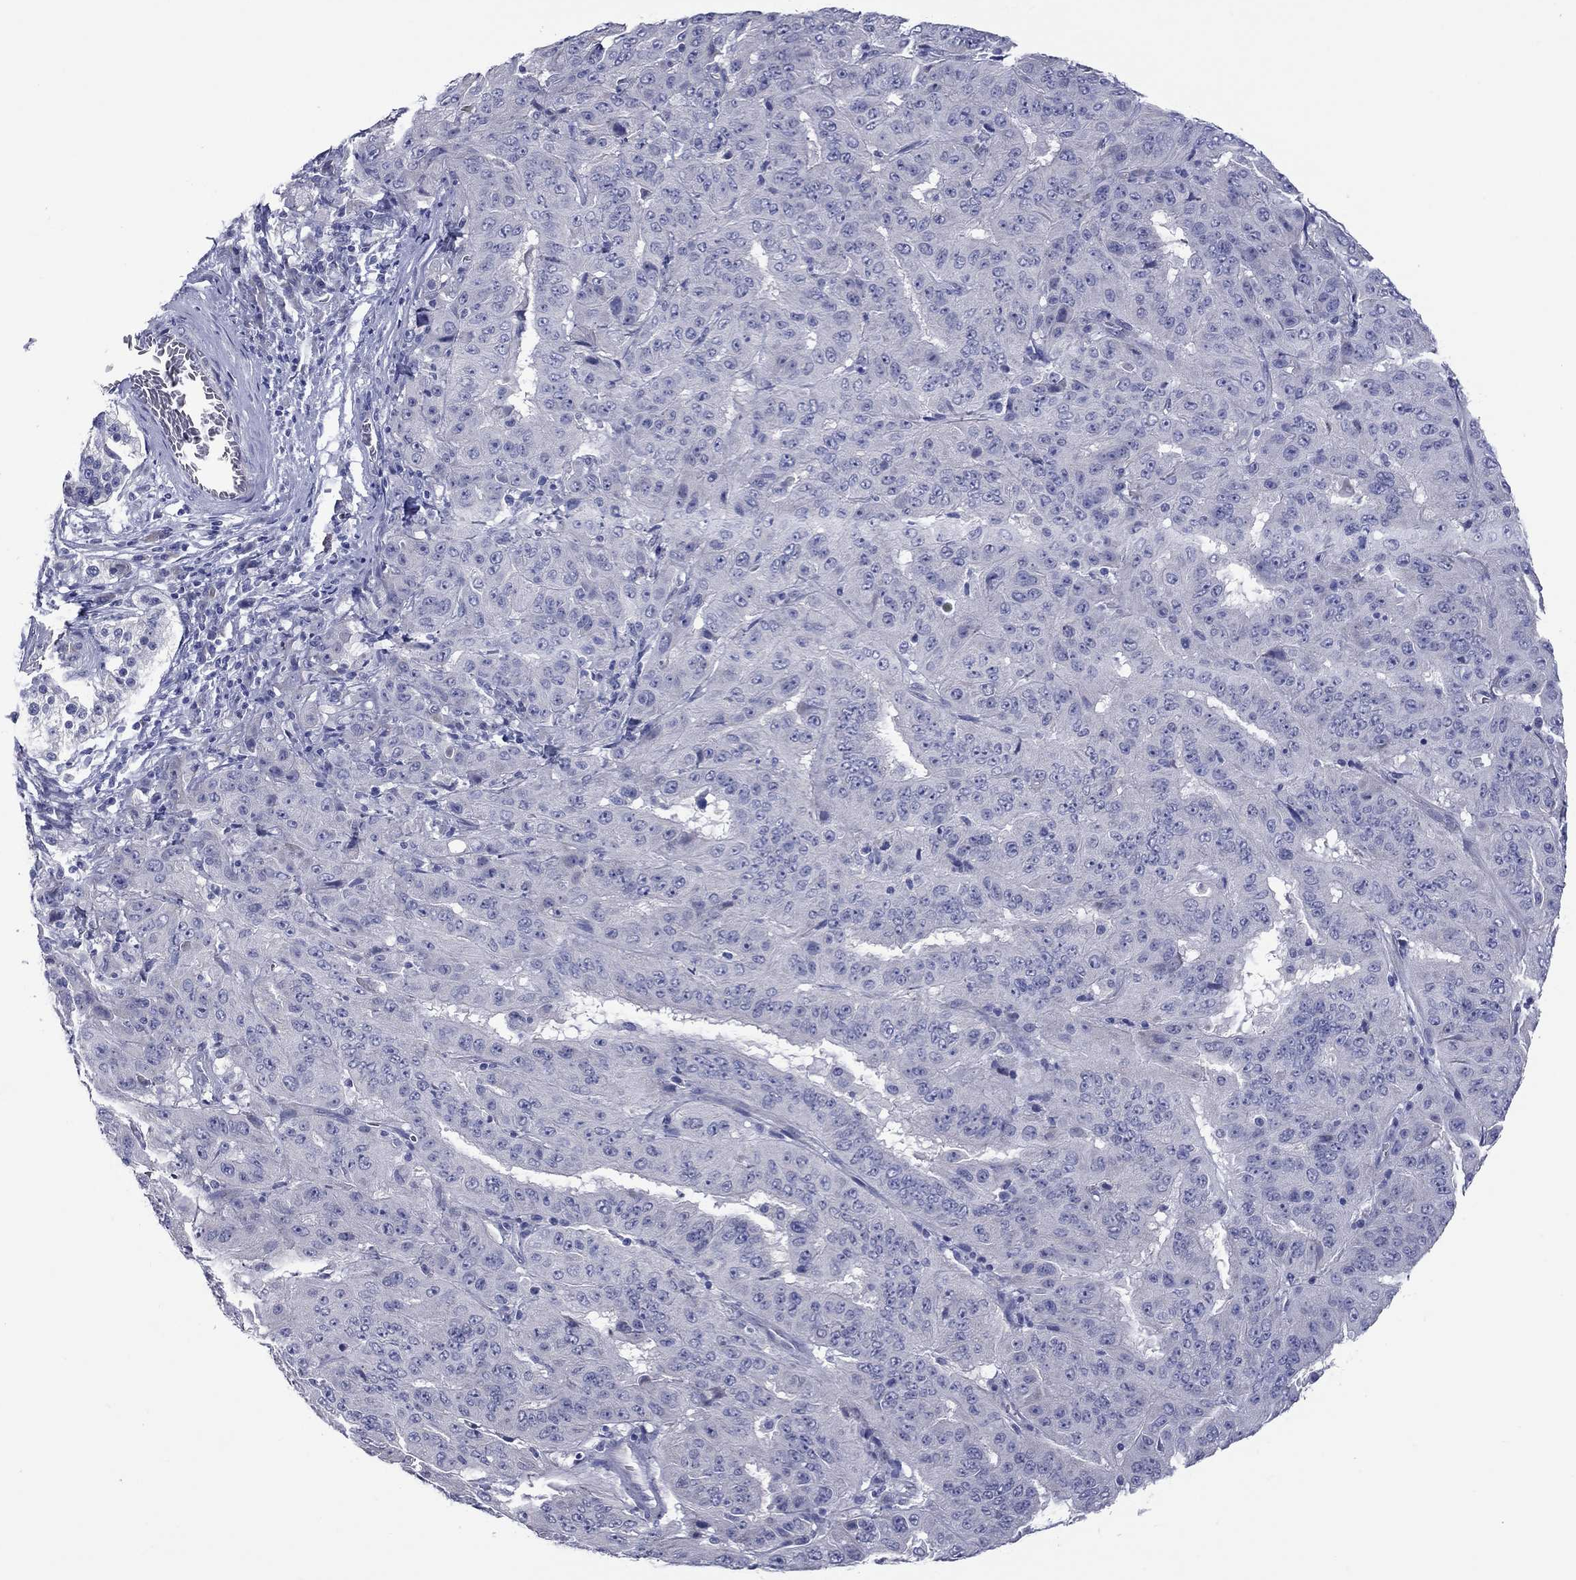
{"staining": {"intensity": "negative", "quantity": "none", "location": "none"}, "tissue": "pancreatic cancer", "cell_type": "Tumor cells", "image_type": "cancer", "snomed": [{"axis": "morphology", "description": "Adenocarcinoma, NOS"}, {"axis": "topography", "description": "Pancreas"}], "caption": "High magnification brightfield microscopy of pancreatic cancer stained with DAB (3,3'-diaminobenzidine) (brown) and counterstained with hematoxylin (blue): tumor cells show no significant expression.", "gene": "UNC119B", "patient": {"sex": "male", "age": 63}}